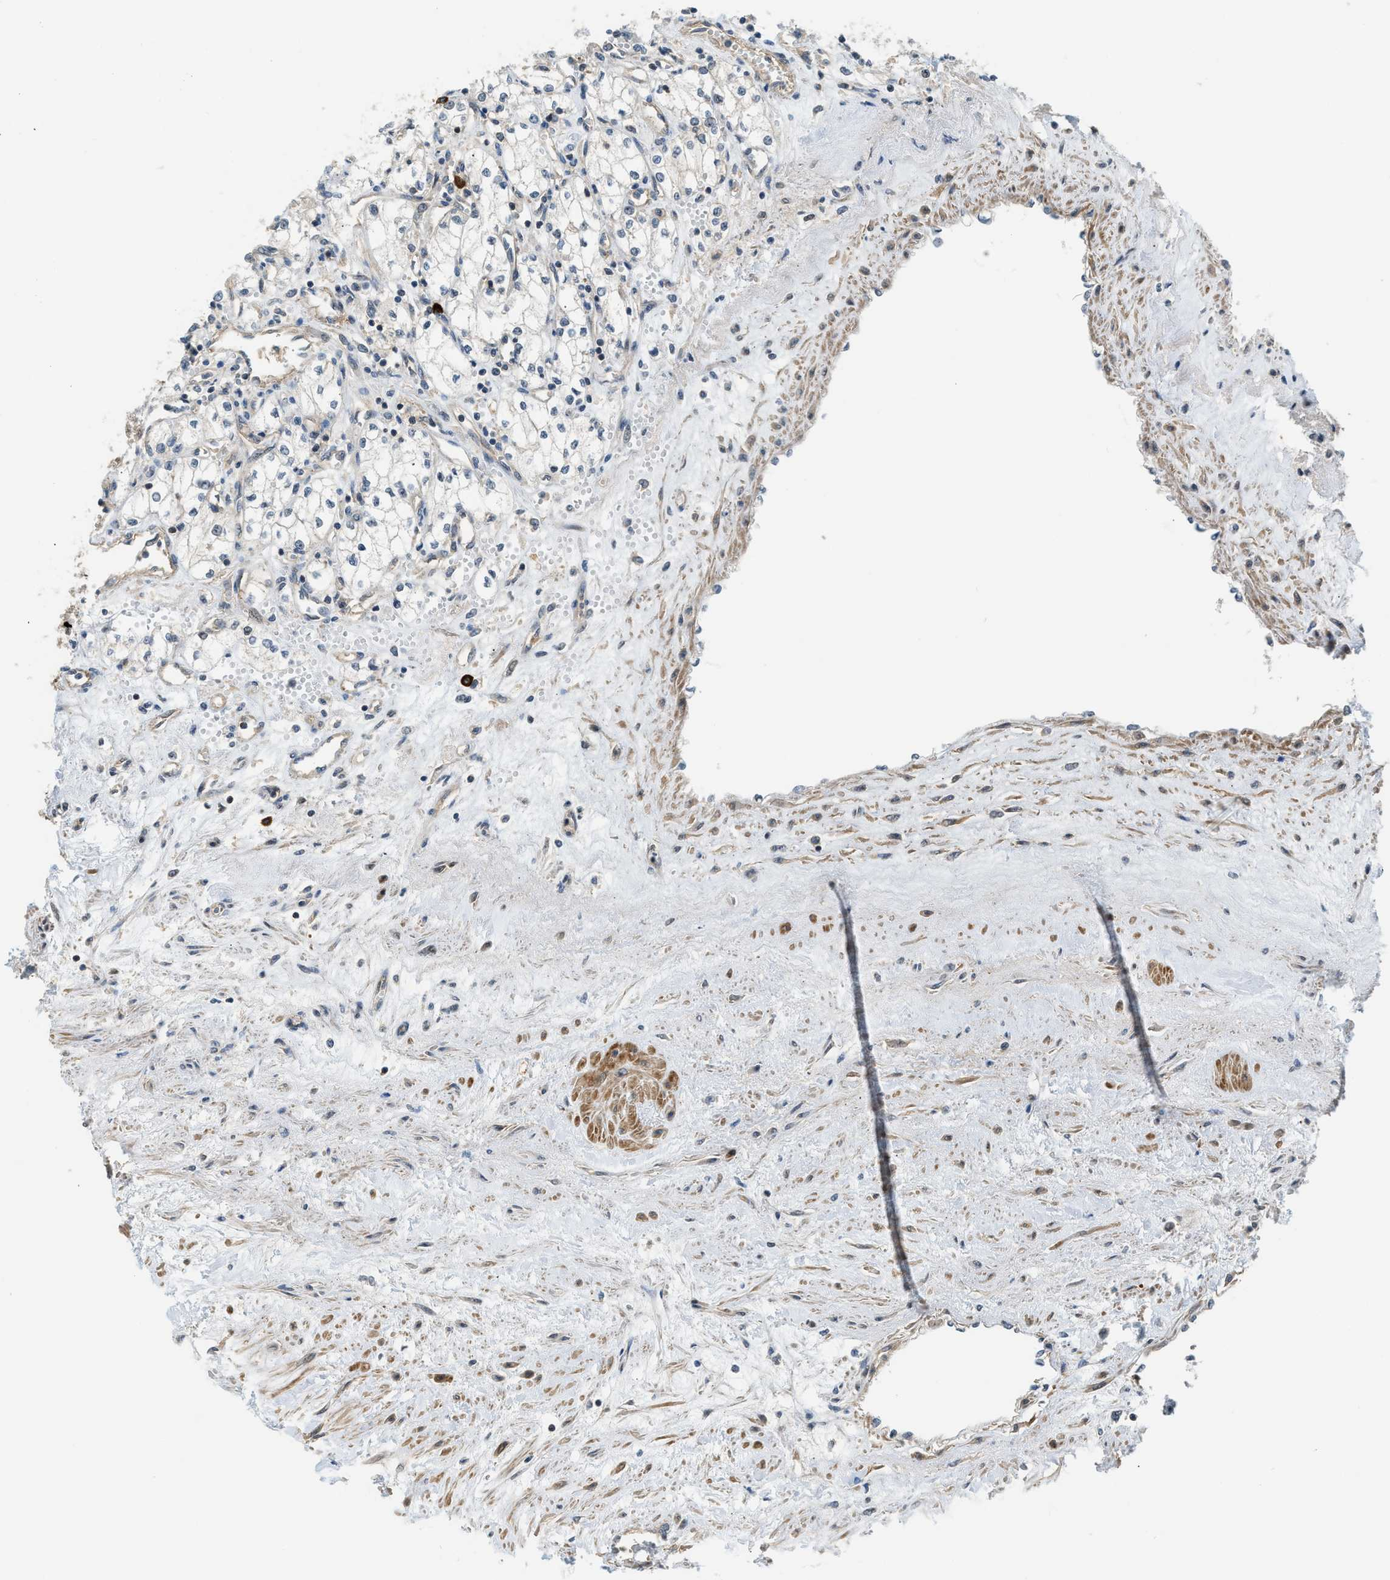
{"staining": {"intensity": "negative", "quantity": "none", "location": "none"}, "tissue": "renal cancer", "cell_type": "Tumor cells", "image_type": "cancer", "snomed": [{"axis": "morphology", "description": "Adenocarcinoma, NOS"}, {"axis": "topography", "description": "Kidney"}], "caption": "This photomicrograph is of renal adenocarcinoma stained with immunohistochemistry to label a protein in brown with the nuclei are counter-stained blue. There is no expression in tumor cells. Nuclei are stained in blue.", "gene": "CBLB", "patient": {"sex": "male", "age": 59}}